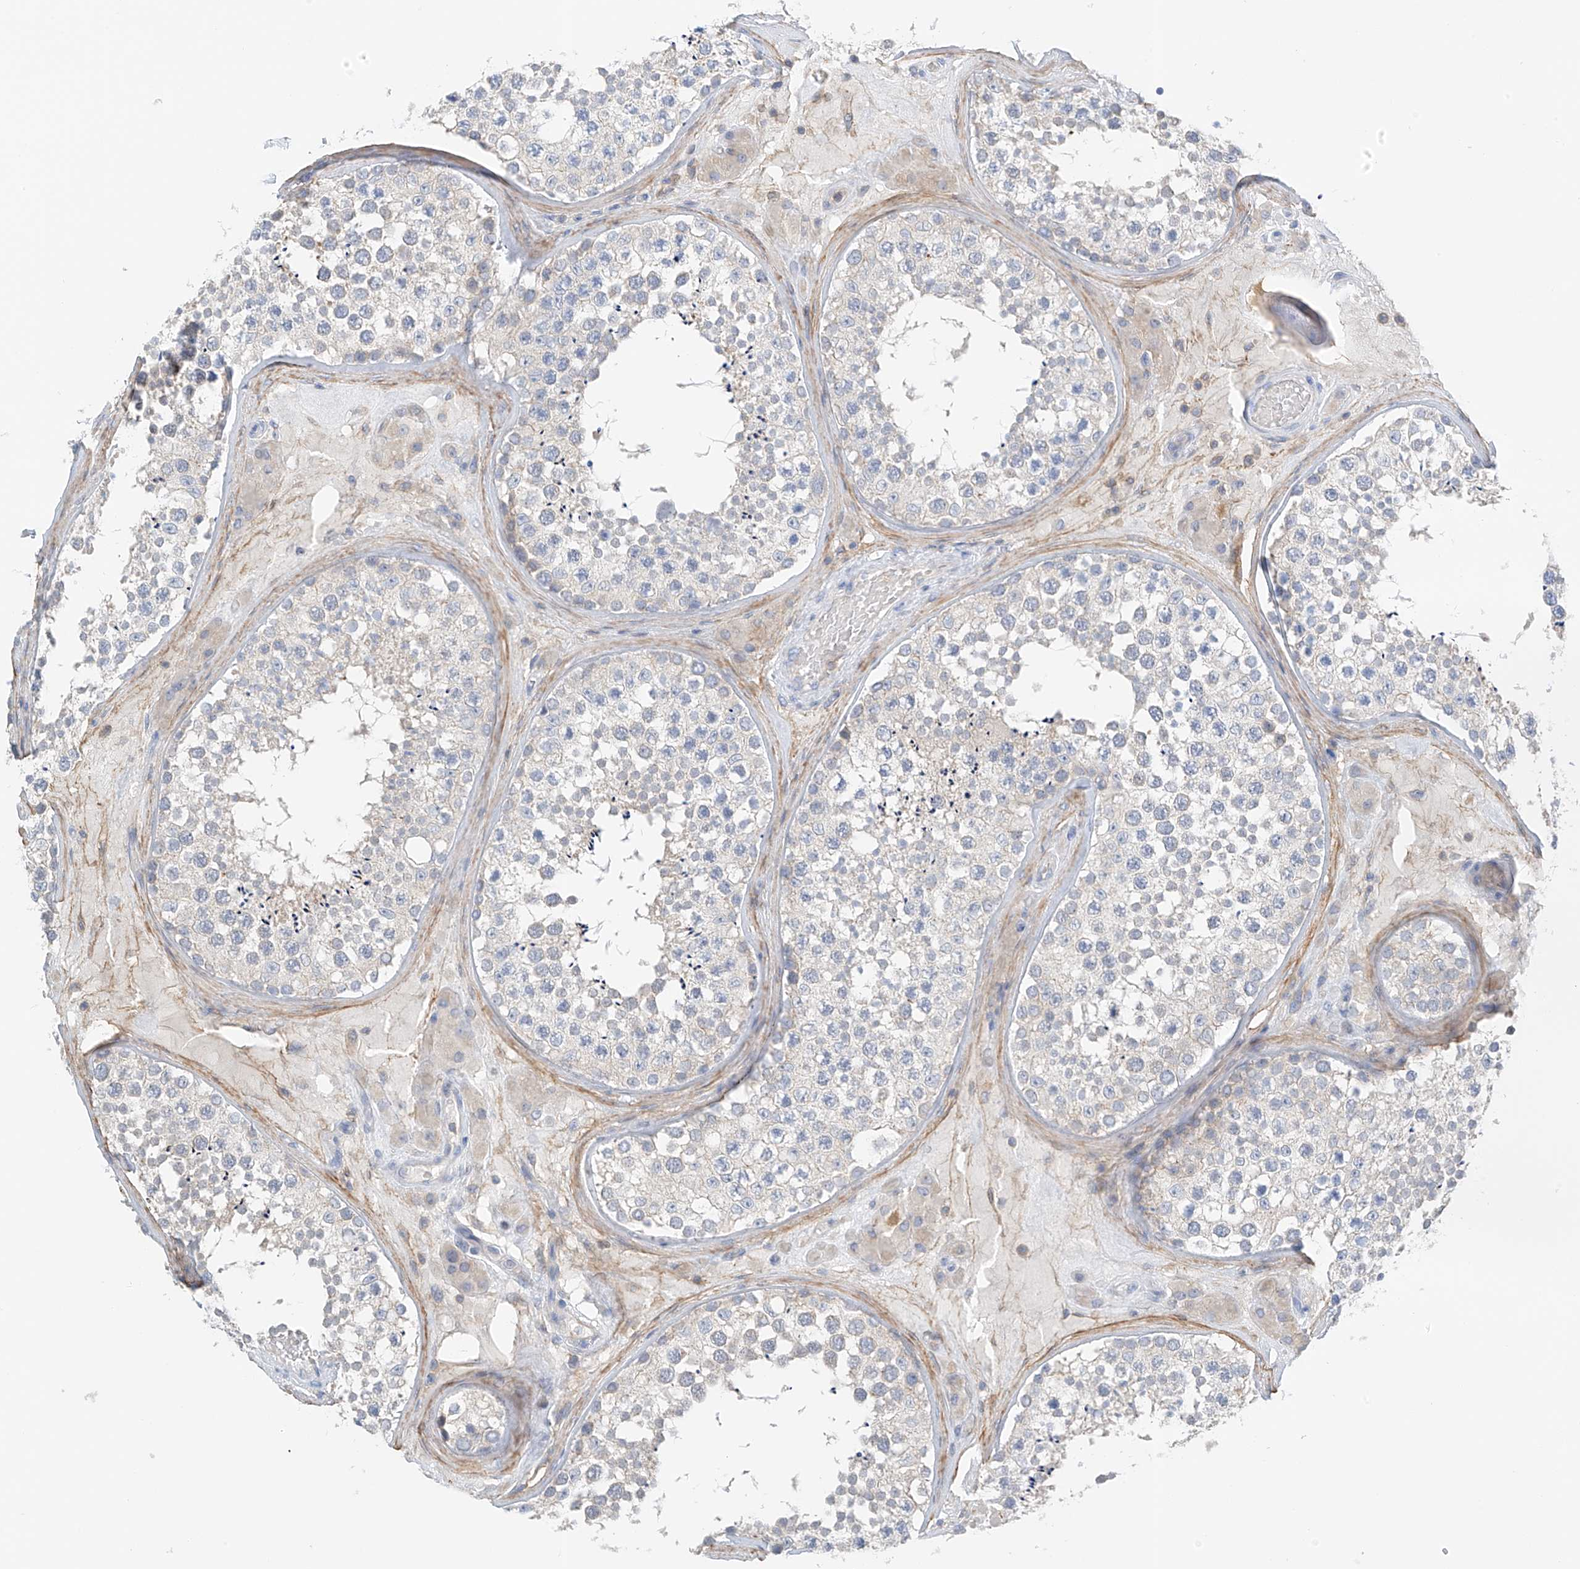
{"staining": {"intensity": "weak", "quantity": "<25%", "location": "cytoplasmic/membranous"}, "tissue": "testis", "cell_type": "Cells in seminiferous ducts", "image_type": "normal", "snomed": [{"axis": "morphology", "description": "Normal tissue, NOS"}, {"axis": "topography", "description": "Testis"}], "caption": "This is an immunohistochemistry (IHC) histopathology image of benign testis. There is no staining in cells in seminiferous ducts.", "gene": "NALCN", "patient": {"sex": "male", "age": 46}}